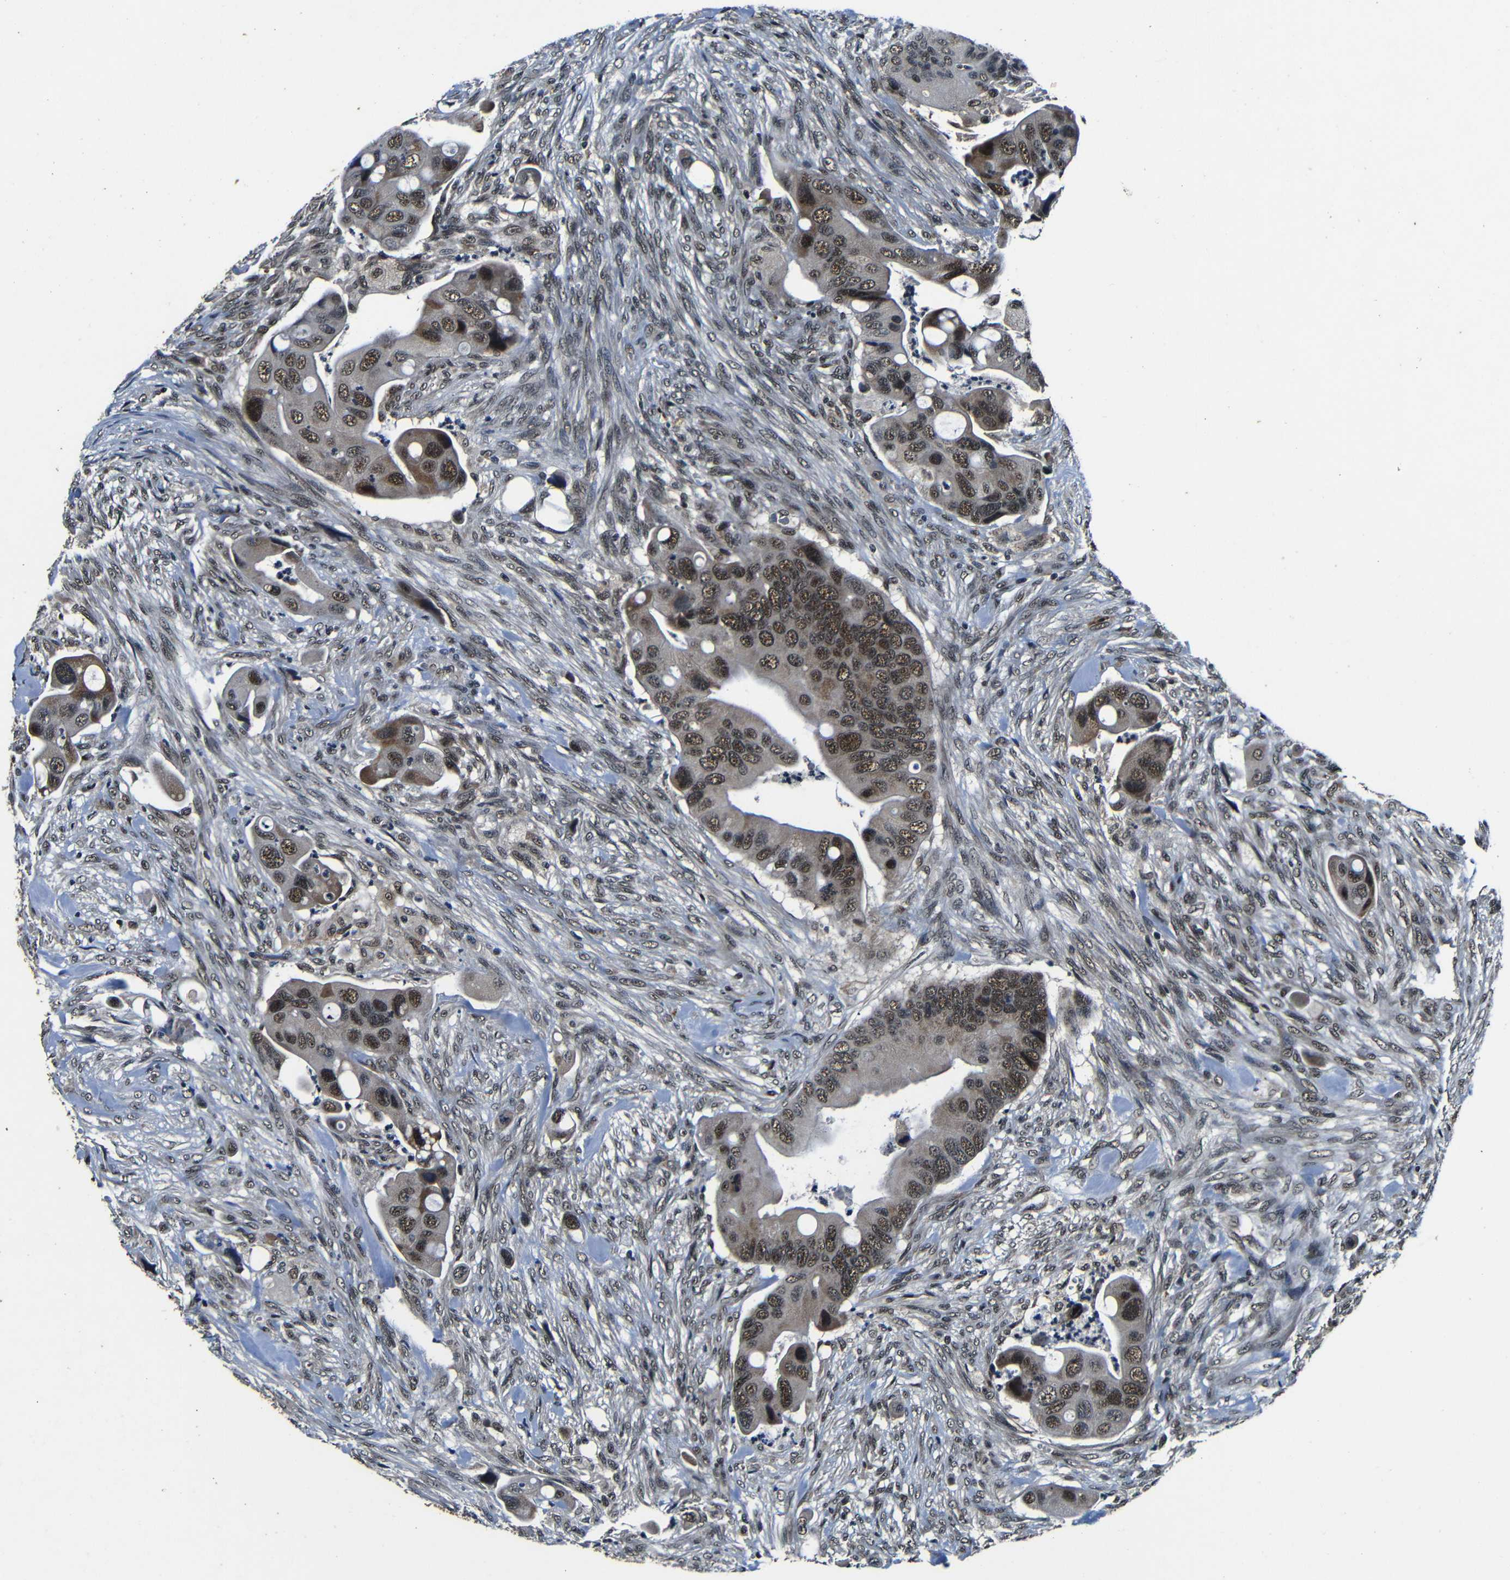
{"staining": {"intensity": "moderate", "quantity": ">75%", "location": "cytoplasmic/membranous,nuclear"}, "tissue": "colorectal cancer", "cell_type": "Tumor cells", "image_type": "cancer", "snomed": [{"axis": "morphology", "description": "Adenocarcinoma, NOS"}, {"axis": "topography", "description": "Rectum"}], "caption": "Tumor cells demonstrate moderate cytoplasmic/membranous and nuclear positivity in approximately >75% of cells in colorectal cancer.", "gene": "FOXD4", "patient": {"sex": "female", "age": 57}}